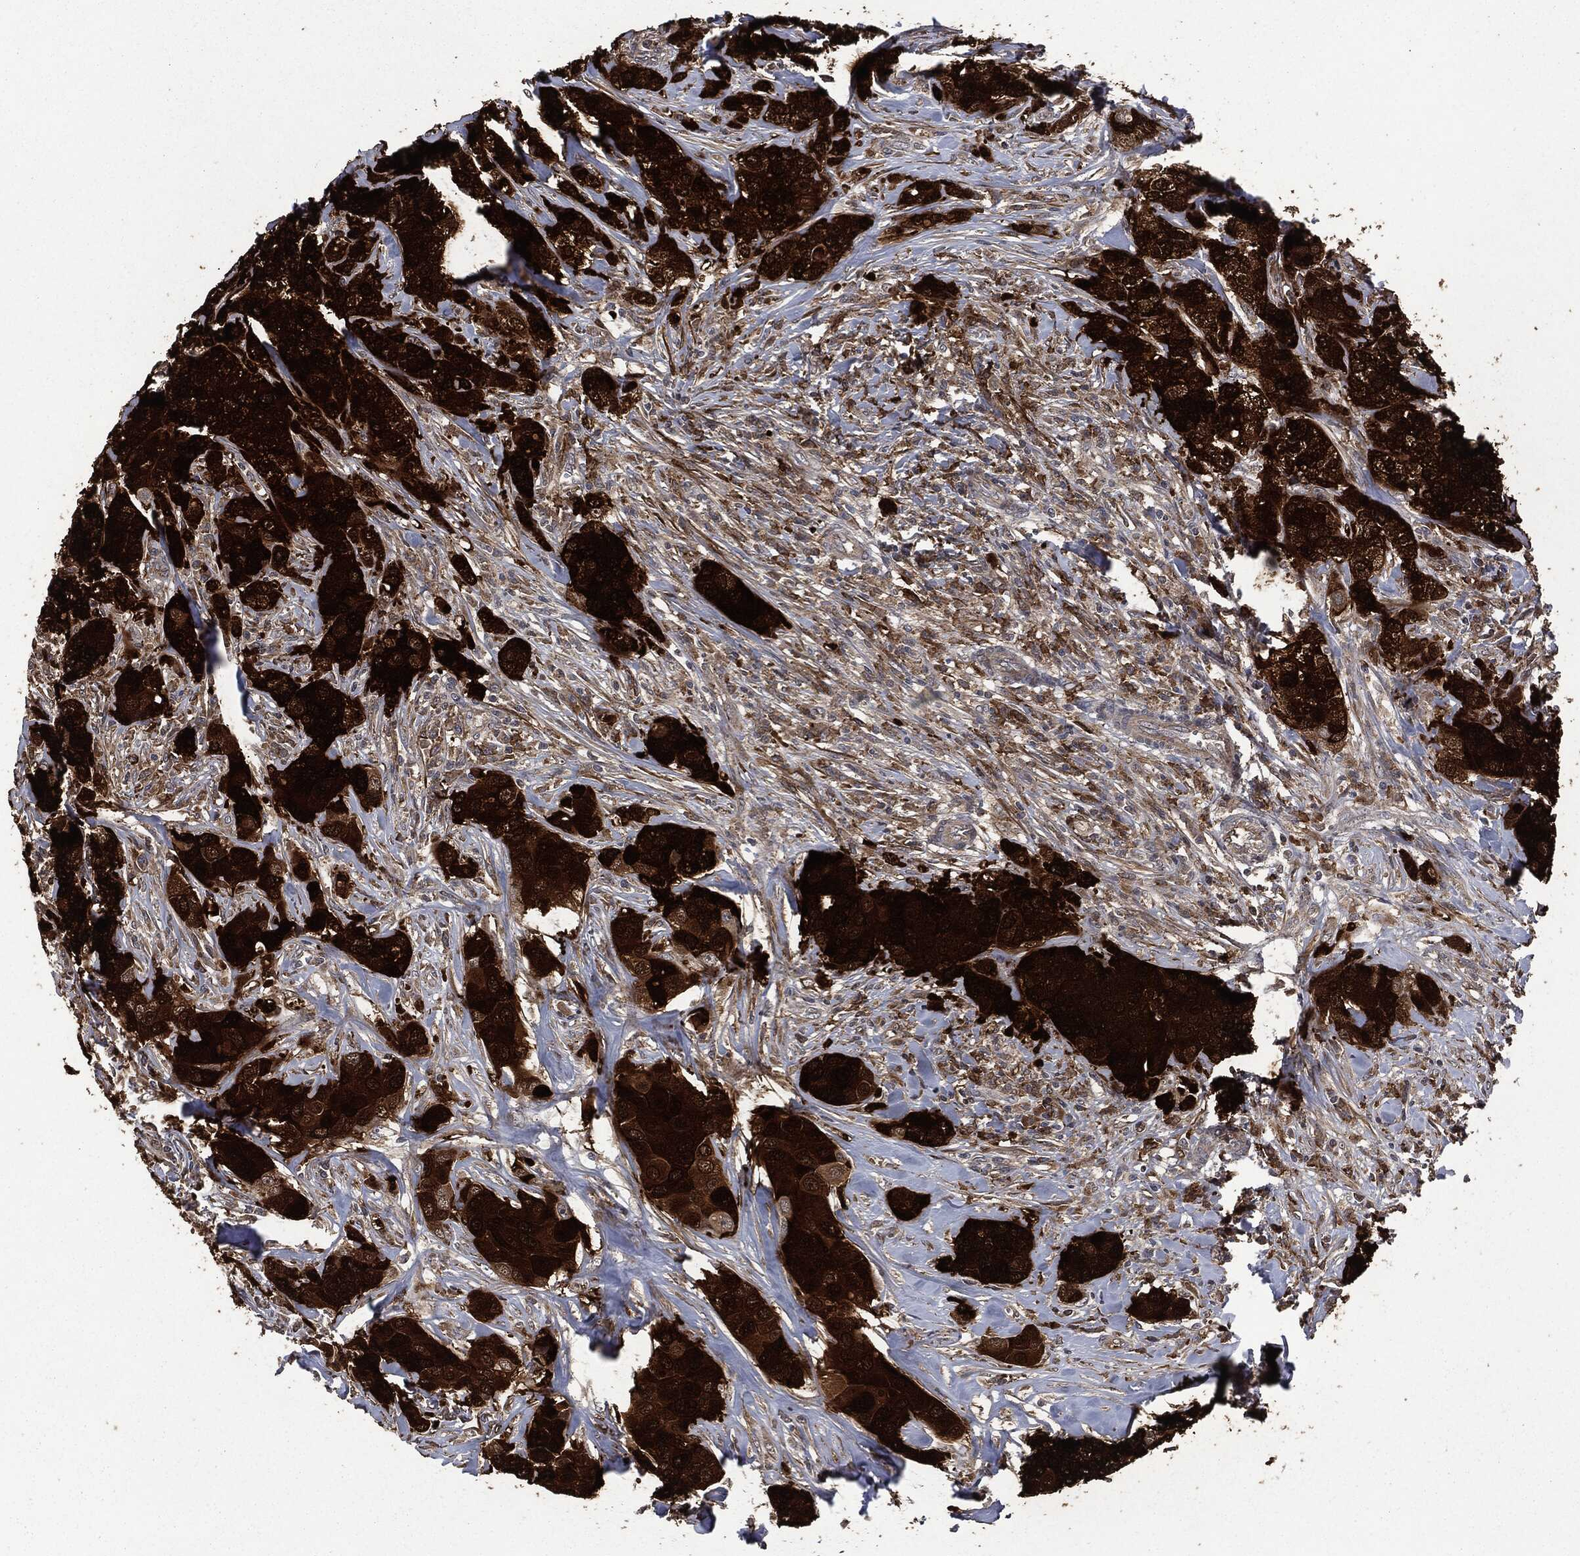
{"staining": {"intensity": "strong", "quantity": ">75%", "location": "cytoplasmic/membranous"}, "tissue": "breast cancer", "cell_type": "Tumor cells", "image_type": "cancer", "snomed": [{"axis": "morphology", "description": "Duct carcinoma"}, {"axis": "topography", "description": "Breast"}], "caption": "Invasive ductal carcinoma (breast) stained with DAB IHC demonstrates high levels of strong cytoplasmic/membranous staining in about >75% of tumor cells. The staining was performed using DAB, with brown indicating positive protein expression. Nuclei are stained blue with hematoxylin.", "gene": "CRABP2", "patient": {"sex": "female", "age": 43}}